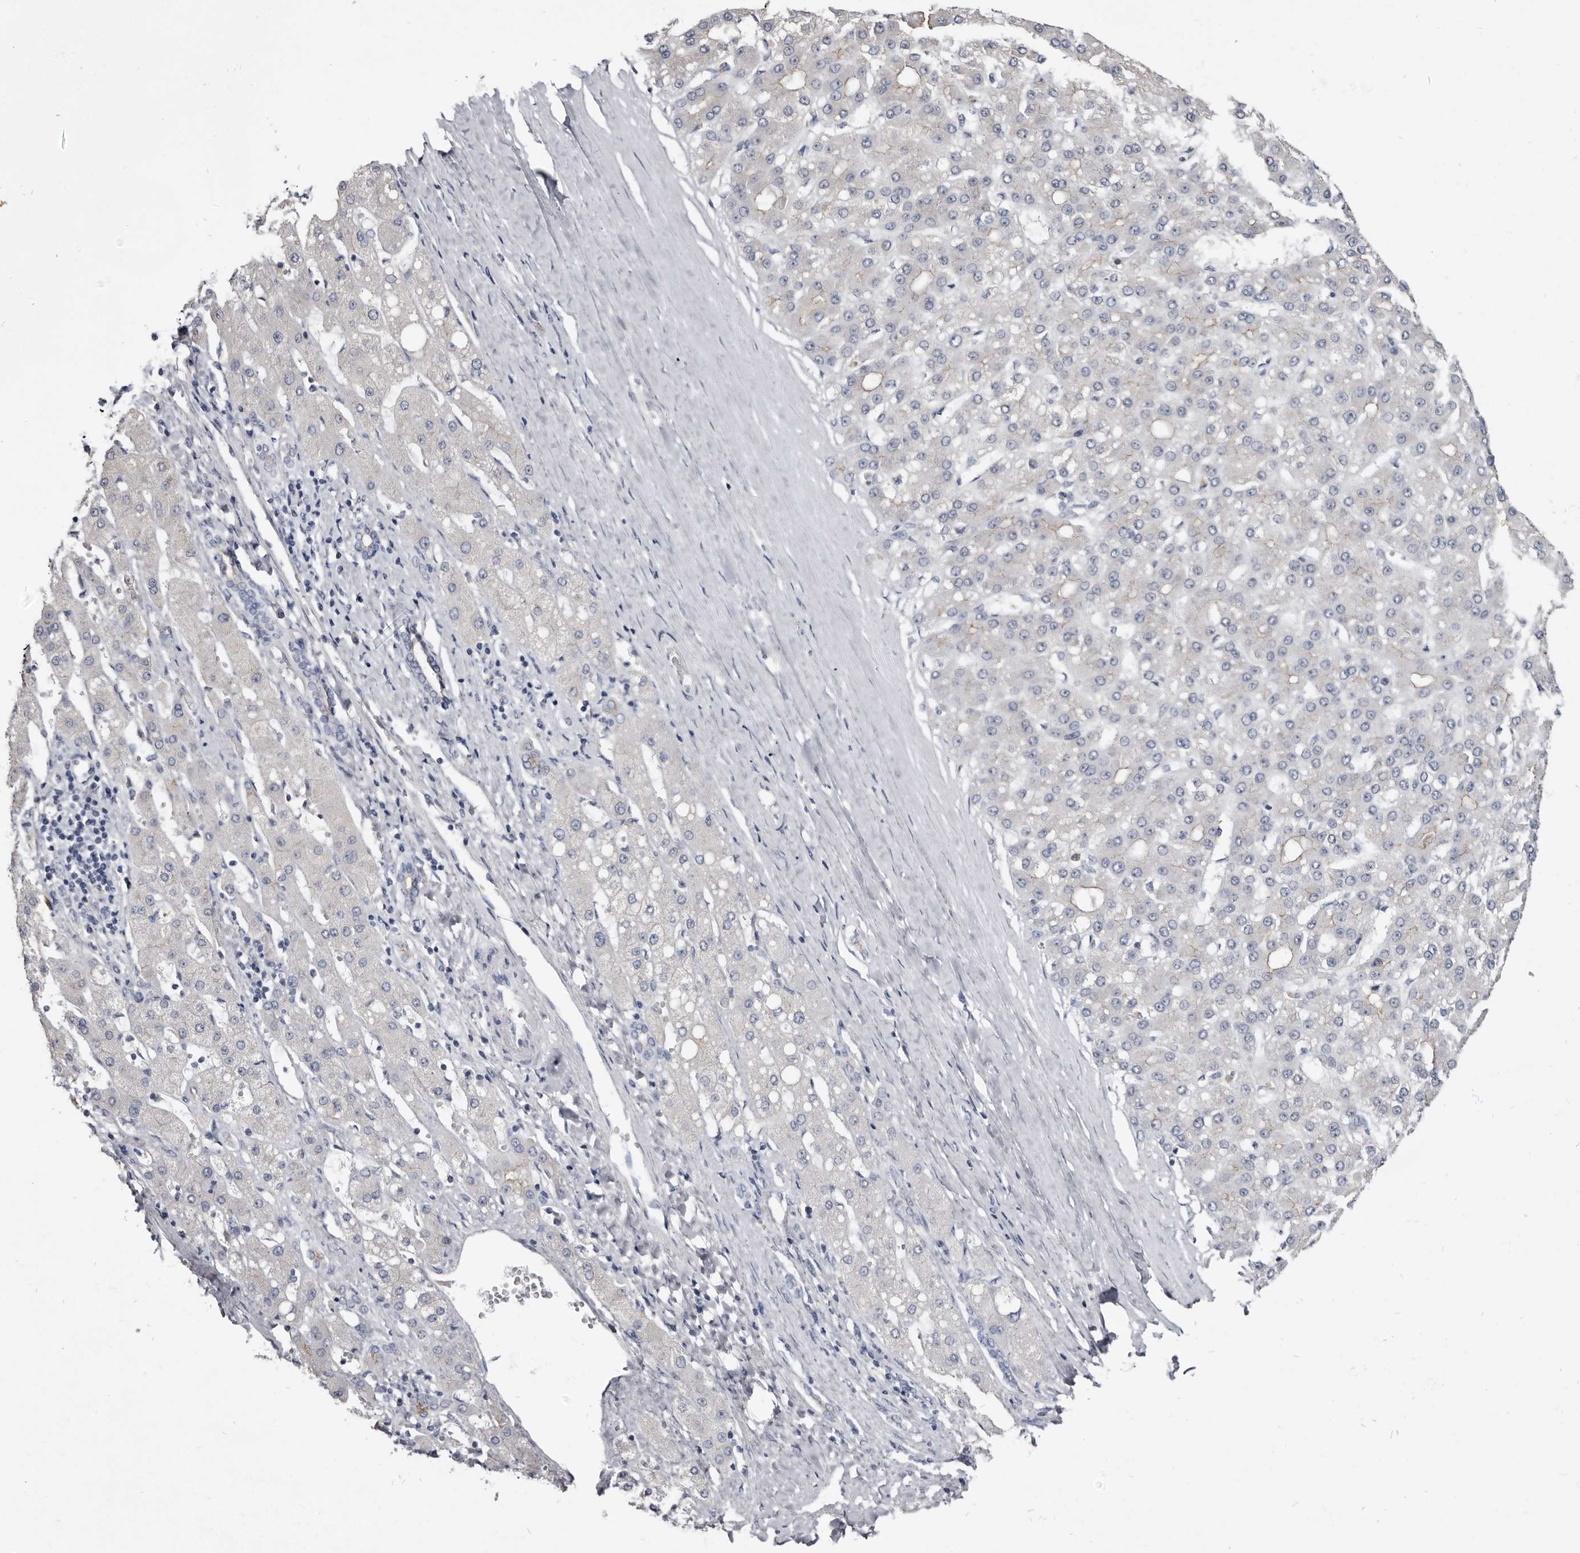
{"staining": {"intensity": "weak", "quantity": "<25%", "location": "cytoplasmic/membranous"}, "tissue": "liver cancer", "cell_type": "Tumor cells", "image_type": "cancer", "snomed": [{"axis": "morphology", "description": "Carcinoma, Hepatocellular, NOS"}, {"axis": "topography", "description": "Liver"}], "caption": "This is an immunohistochemistry image of human liver hepatocellular carcinoma. There is no expression in tumor cells.", "gene": "CGN", "patient": {"sex": "male", "age": 67}}